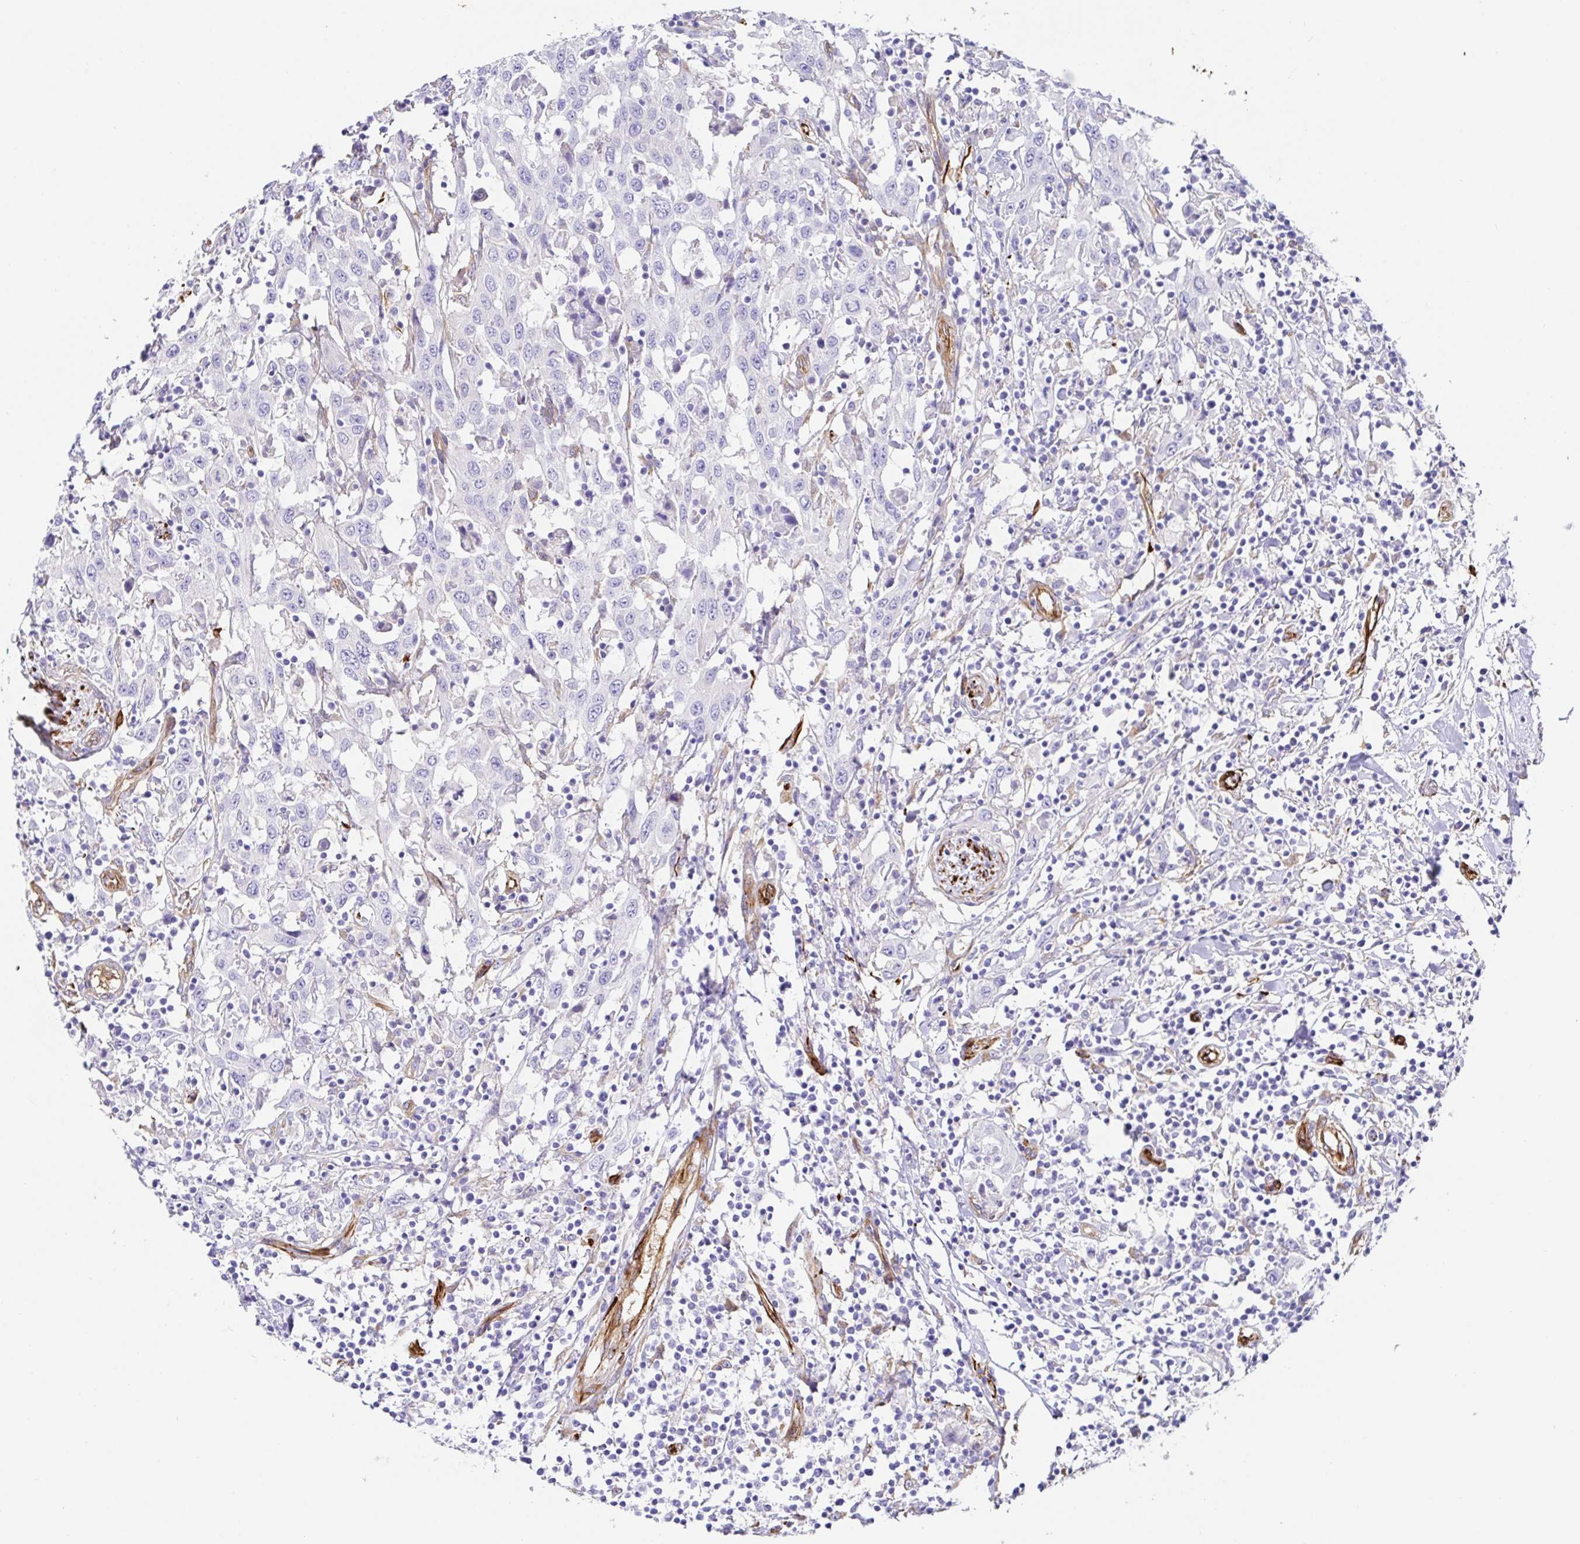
{"staining": {"intensity": "negative", "quantity": "none", "location": "none"}, "tissue": "urothelial cancer", "cell_type": "Tumor cells", "image_type": "cancer", "snomed": [{"axis": "morphology", "description": "Urothelial carcinoma, High grade"}, {"axis": "topography", "description": "Urinary bladder"}], "caption": "An immunohistochemistry (IHC) micrograph of urothelial carcinoma (high-grade) is shown. There is no staining in tumor cells of urothelial carcinoma (high-grade).", "gene": "DOCK1", "patient": {"sex": "male", "age": 61}}